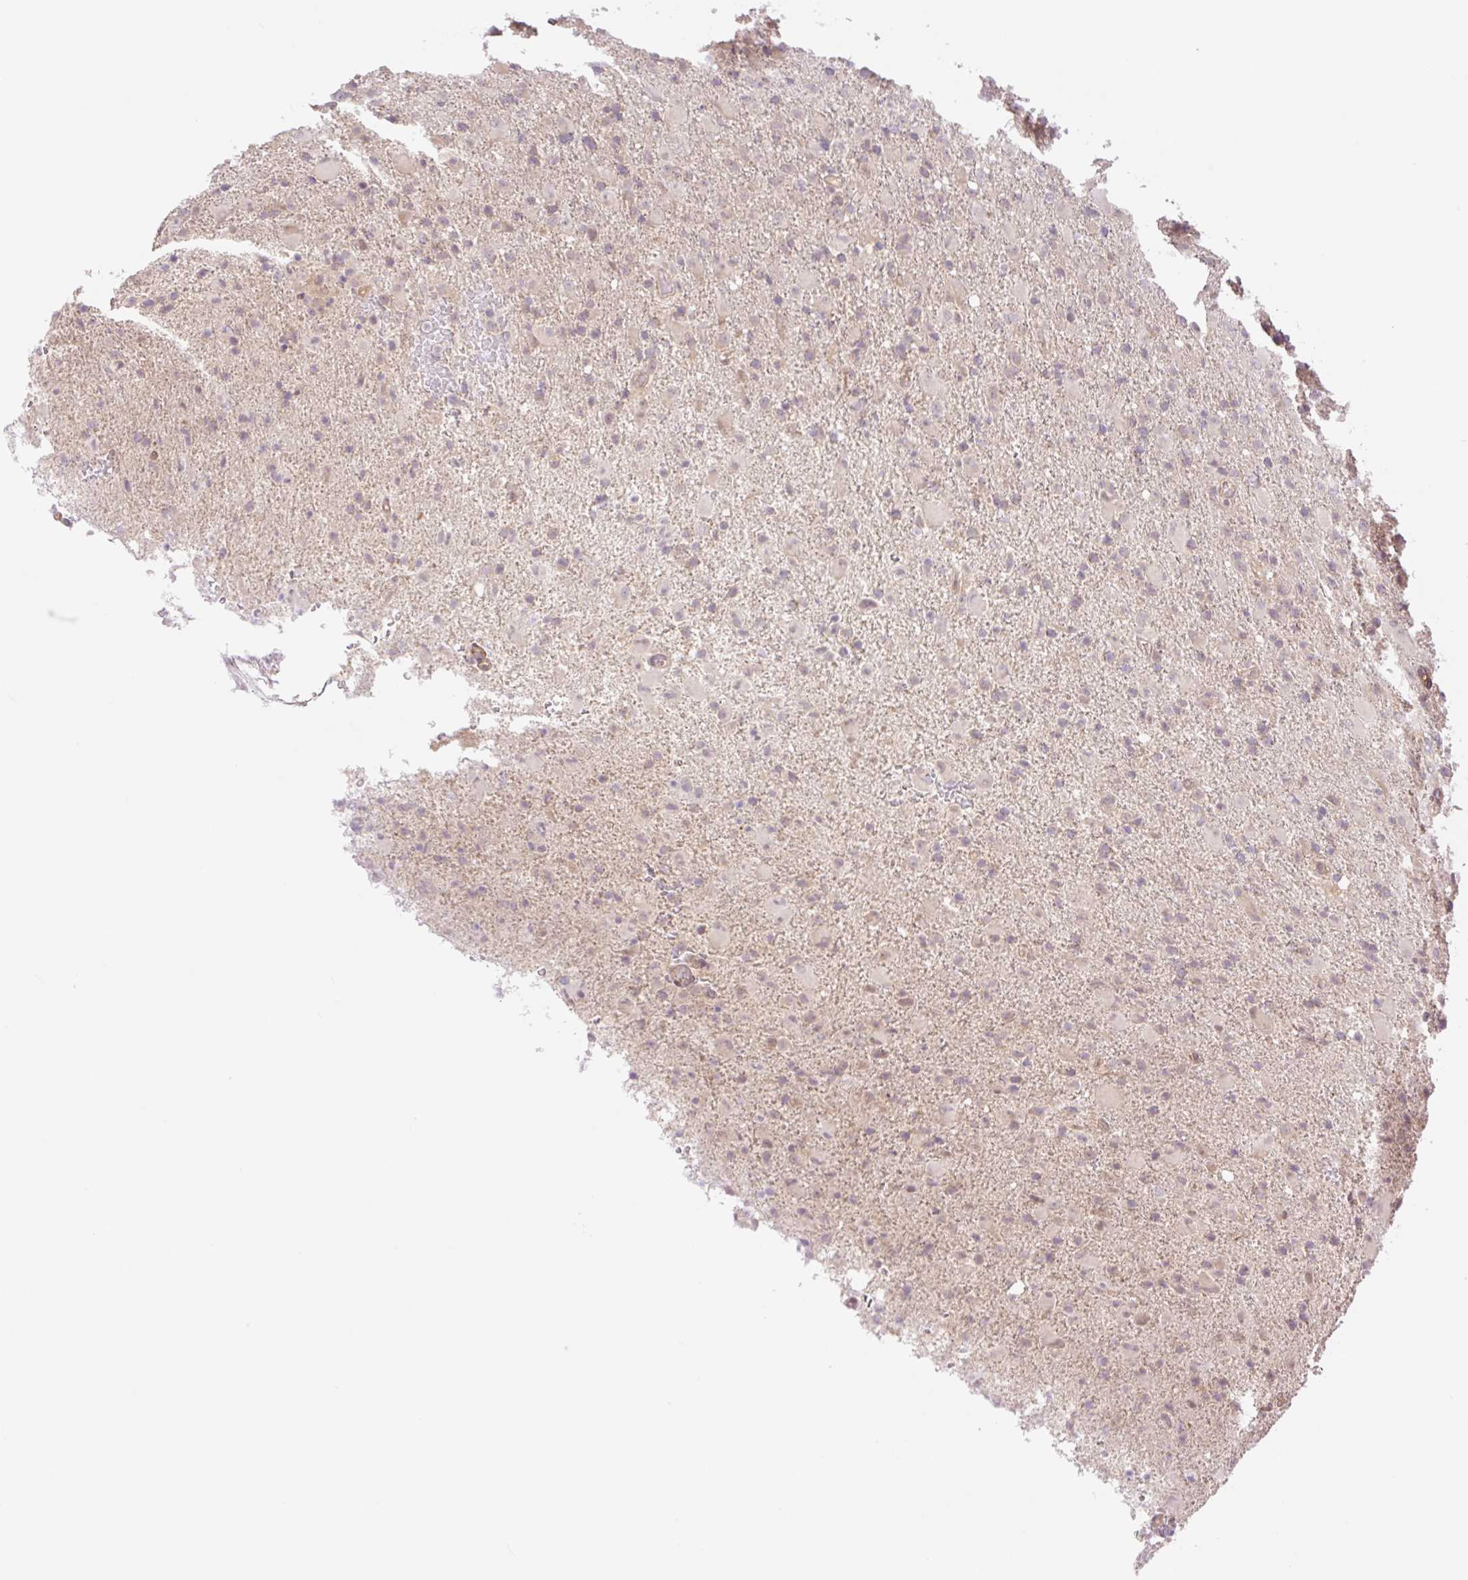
{"staining": {"intensity": "weak", "quantity": "25%-75%", "location": "cytoplasmic/membranous"}, "tissue": "glioma", "cell_type": "Tumor cells", "image_type": "cancer", "snomed": [{"axis": "morphology", "description": "Glioma, malignant, Low grade"}, {"axis": "topography", "description": "Brain"}], "caption": "Glioma tissue displays weak cytoplasmic/membranous expression in about 25%-75% of tumor cells, visualized by immunohistochemistry. The staining was performed using DAB (3,3'-diaminobenzidine) to visualize the protein expression in brown, while the nuclei were stained in blue with hematoxylin (Magnification: 20x).", "gene": "VPS25", "patient": {"sex": "male", "age": 65}}